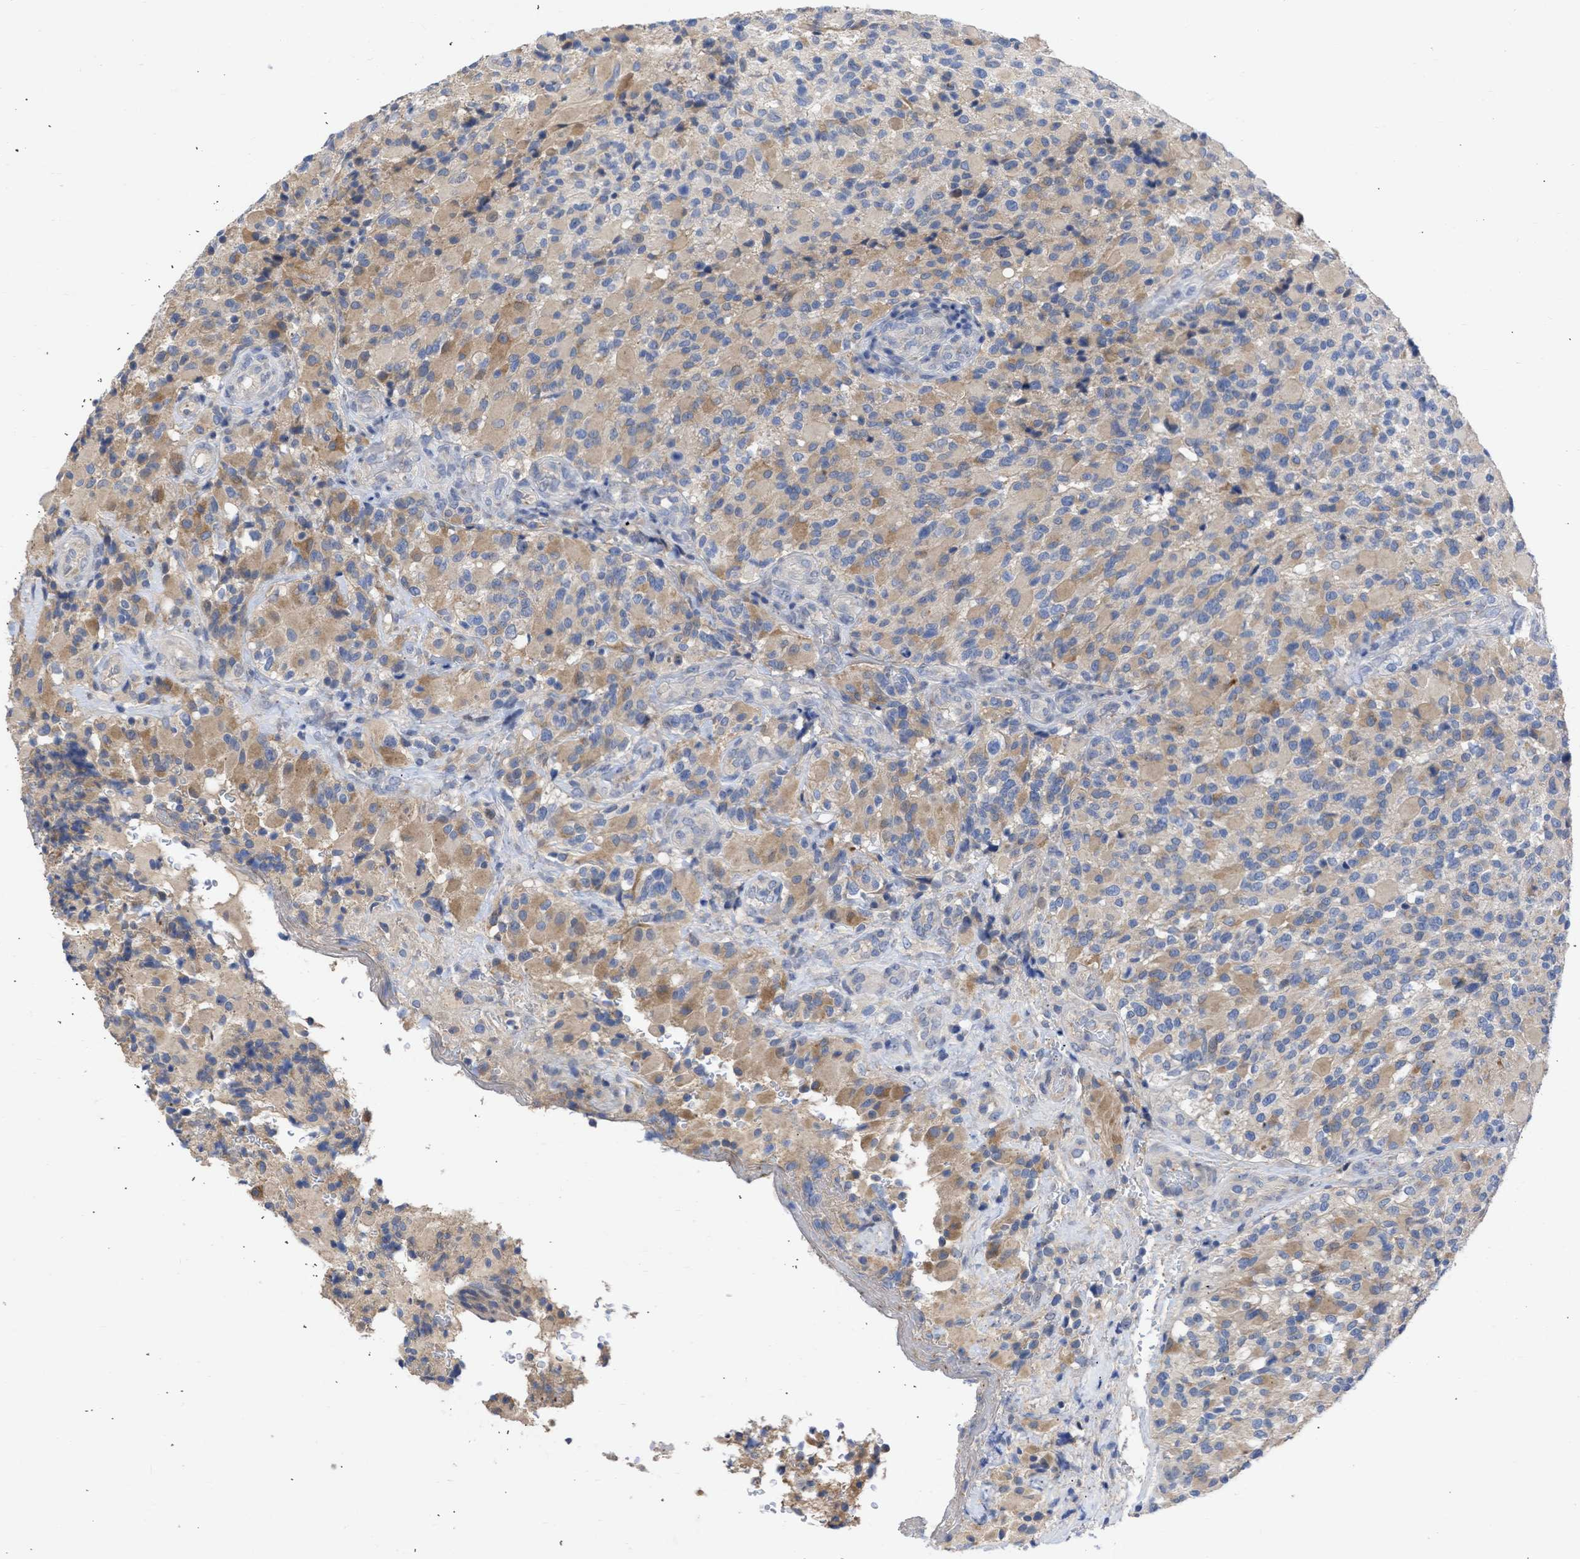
{"staining": {"intensity": "moderate", "quantity": "<25%", "location": "cytoplasmic/membranous"}, "tissue": "glioma", "cell_type": "Tumor cells", "image_type": "cancer", "snomed": [{"axis": "morphology", "description": "Glioma, malignant, High grade"}, {"axis": "topography", "description": "Brain"}], "caption": "Malignant glioma (high-grade) stained for a protein (brown) displays moderate cytoplasmic/membranous positive positivity in approximately <25% of tumor cells.", "gene": "ARHGEF4", "patient": {"sex": "male", "age": 71}}